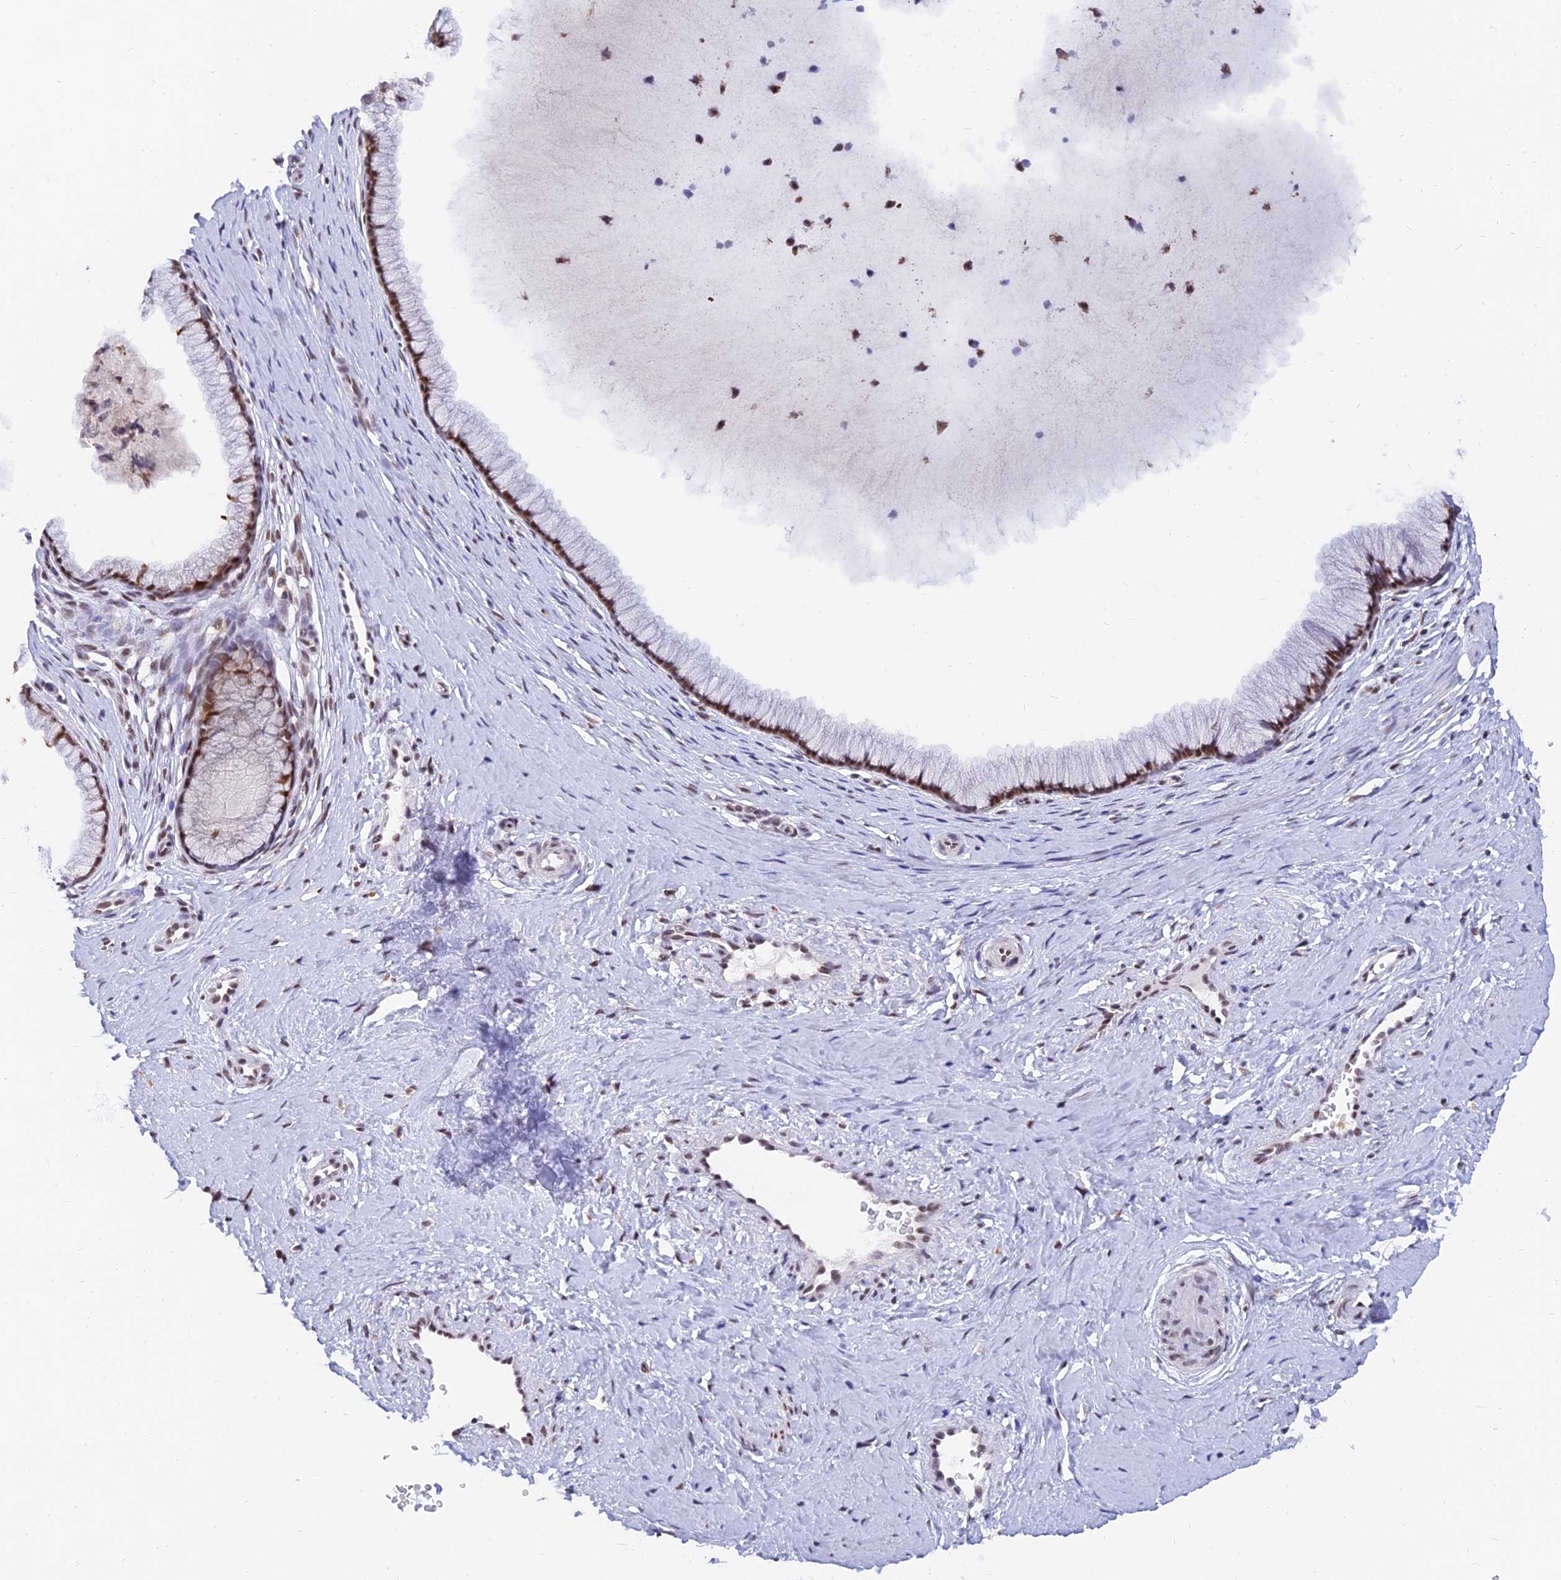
{"staining": {"intensity": "moderate", "quantity": ">75%", "location": "nuclear"}, "tissue": "cervix", "cell_type": "Glandular cells", "image_type": "normal", "snomed": [{"axis": "morphology", "description": "Normal tissue, NOS"}, {"axis": "topography", "description": "Cervix"}], "caption": "Glandular cells show medium levels of moderate nuclear positivity in approximately >75% of cells in normal human cervix.", "gene": "DPY30", "patient": {"sex": "female", "age": 36}}